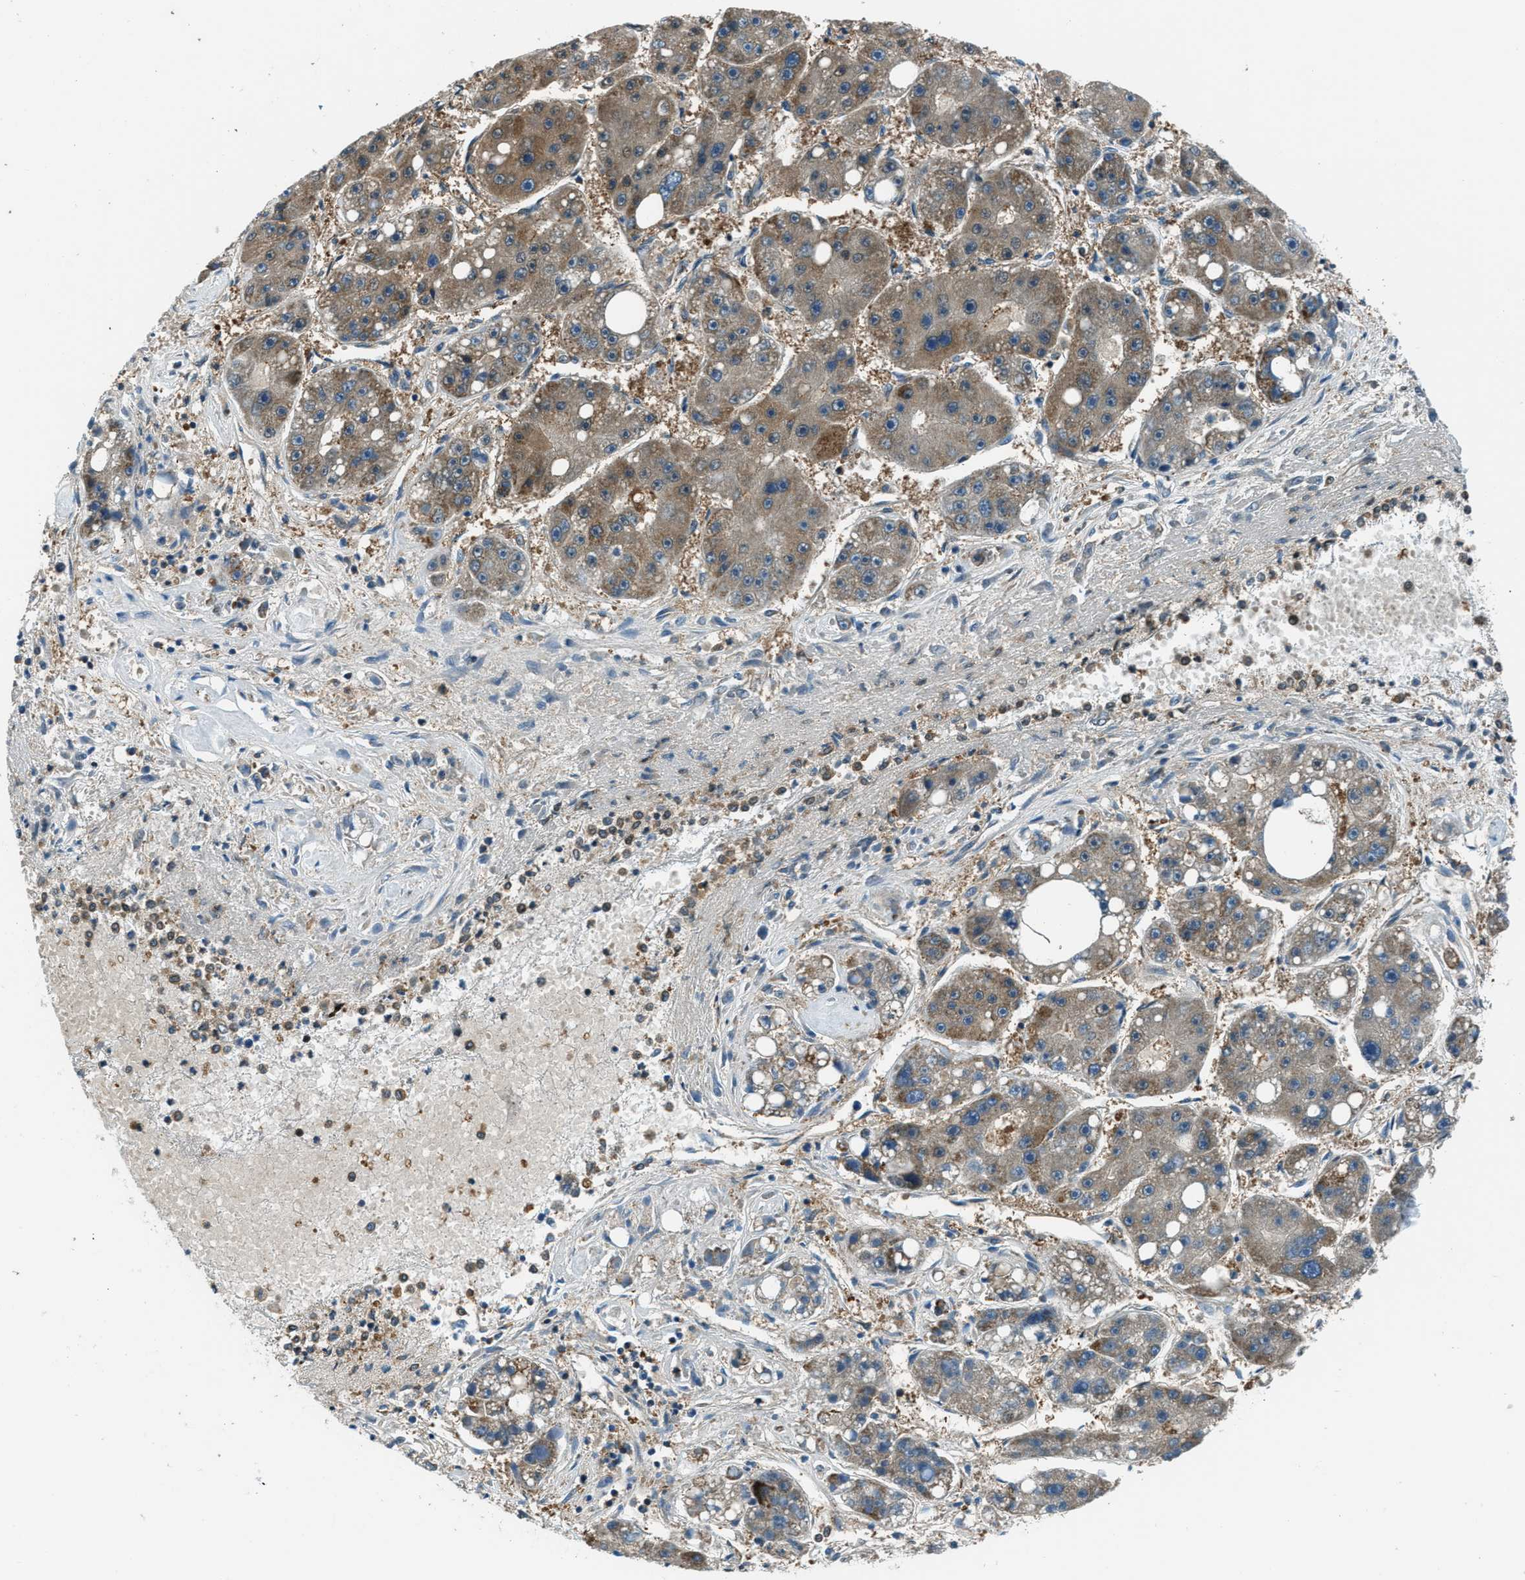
{"staining": {"intensity": "moderate", "quantity": "<25%", "location": "cytoplasmic/membranous"}, "tissue": "liver cancer", "cell_type": "Tumor cells", "image_type": "cancer", "snomed": [{"axis": "morphology", "description": "Carcinoma, Hepatocellular, NOS"}, {"axis": "topography", "description": "Liver"}], "caption": "The image displays immunohistochemical staining of liver cancer (hepatocellular carcinoma). There is moderate cytoplasmic/membranous positivity is seen in approximately <25% of tumor cells. (DAB (3,3'-diaminobenzidine) IHC, brown staining for protein, blue staining for nuclei).", "gene": "HEBP2", "patient": {"sex": "female", "age": 61}}